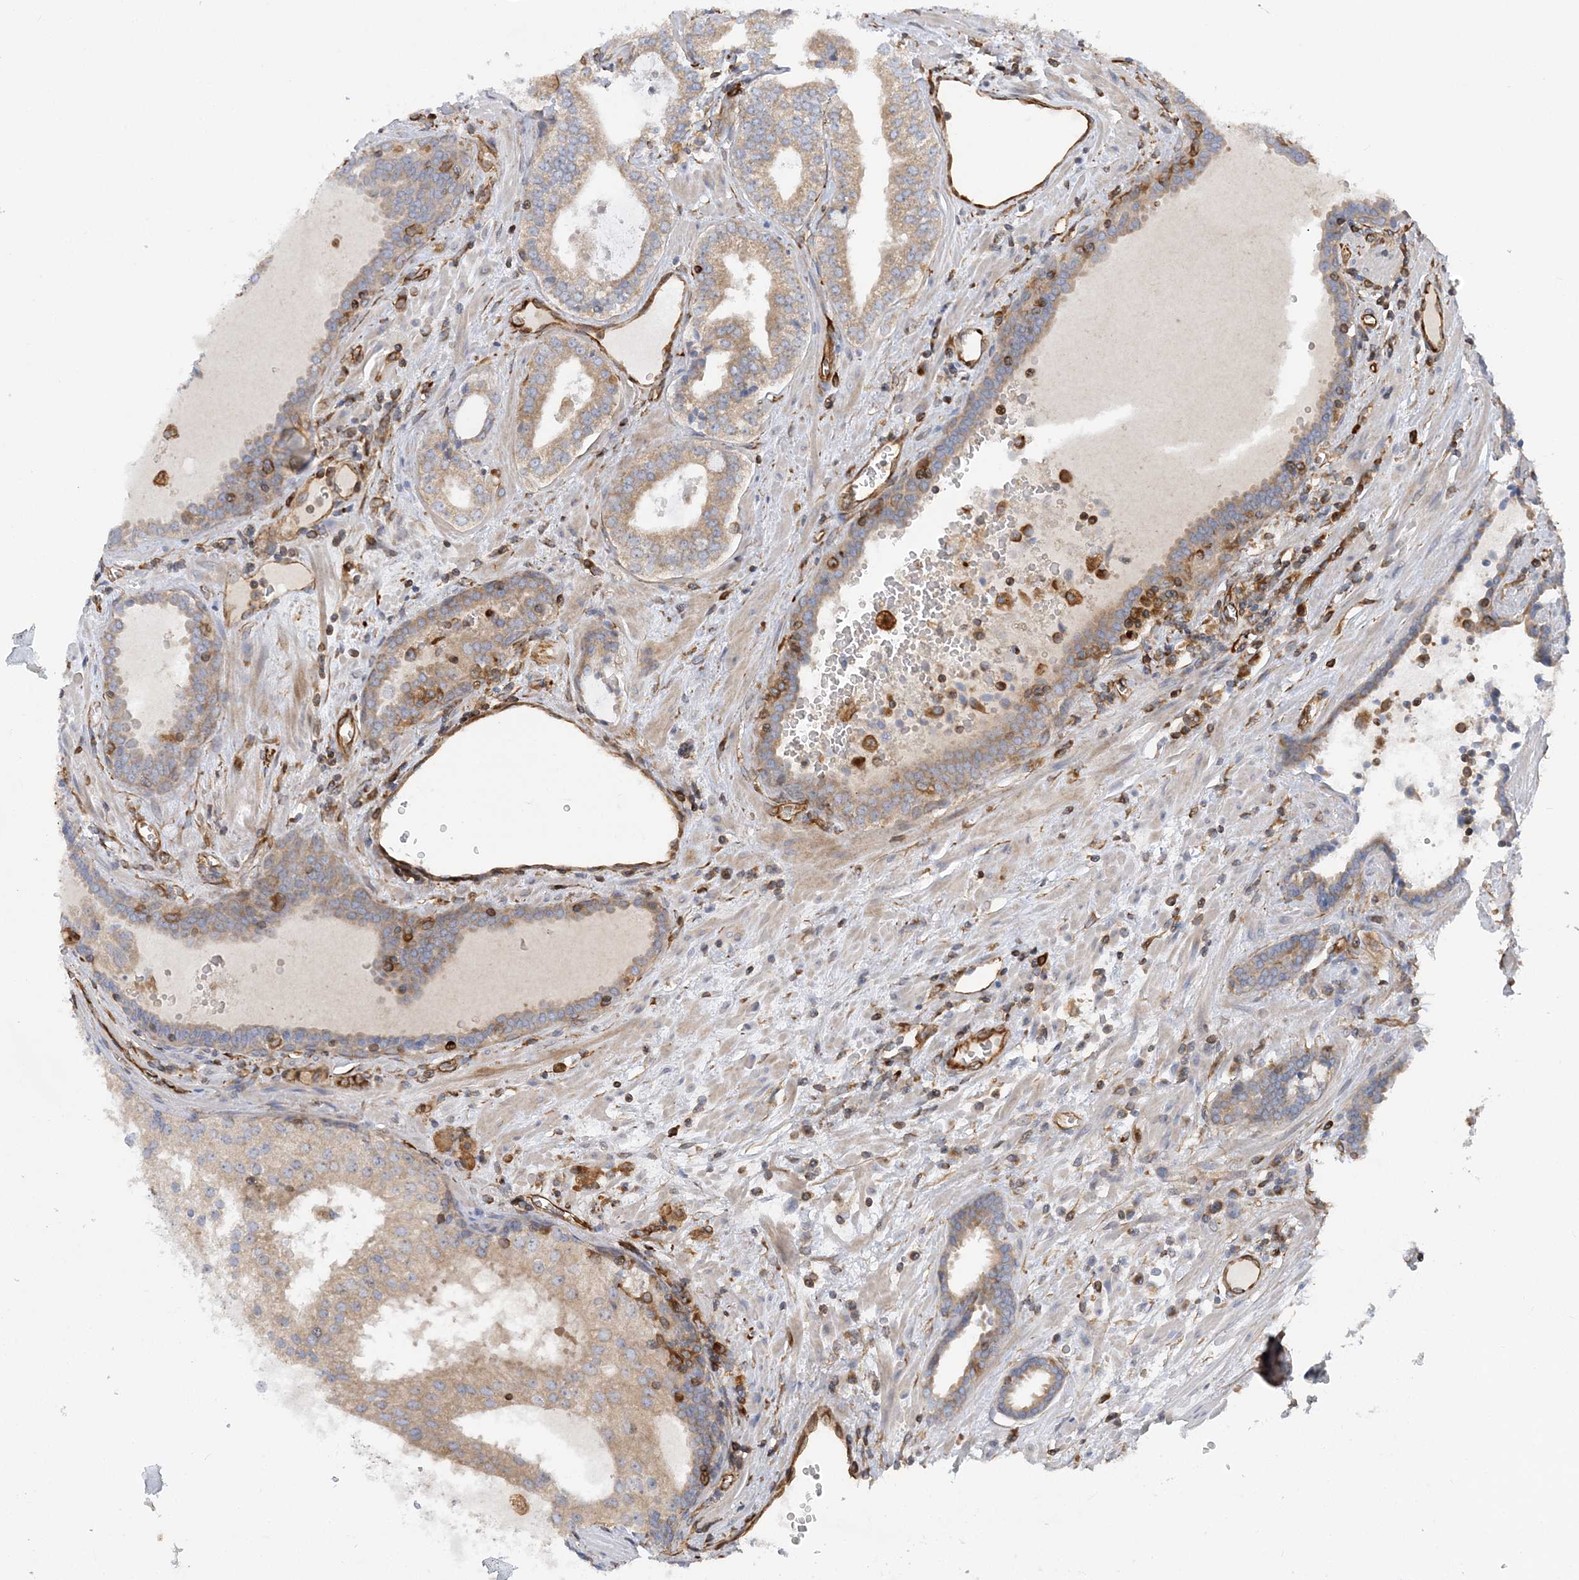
{"staining": {"intensity": "moderate", "quantity": ">75%", "location": "cytoplasmic/membranous"}, "tissue": "prostate cancer", "cell_type": "Tumor cells", "image_type": "cancer", "snomed": [{"axis": "morphology", "description": "Adenocarcinoma, High grade"}, {"axis": "topography", "description": "Prostate"}], "caption": "Human high-grade adenocarcinoma (prostate) stained with a brown dye shows moderate cytoplasmic/membranous positive staining in about >75% of tumor cells.", "gene": "FAM114A2", "patient": {"sex": "male", "age": 68}}